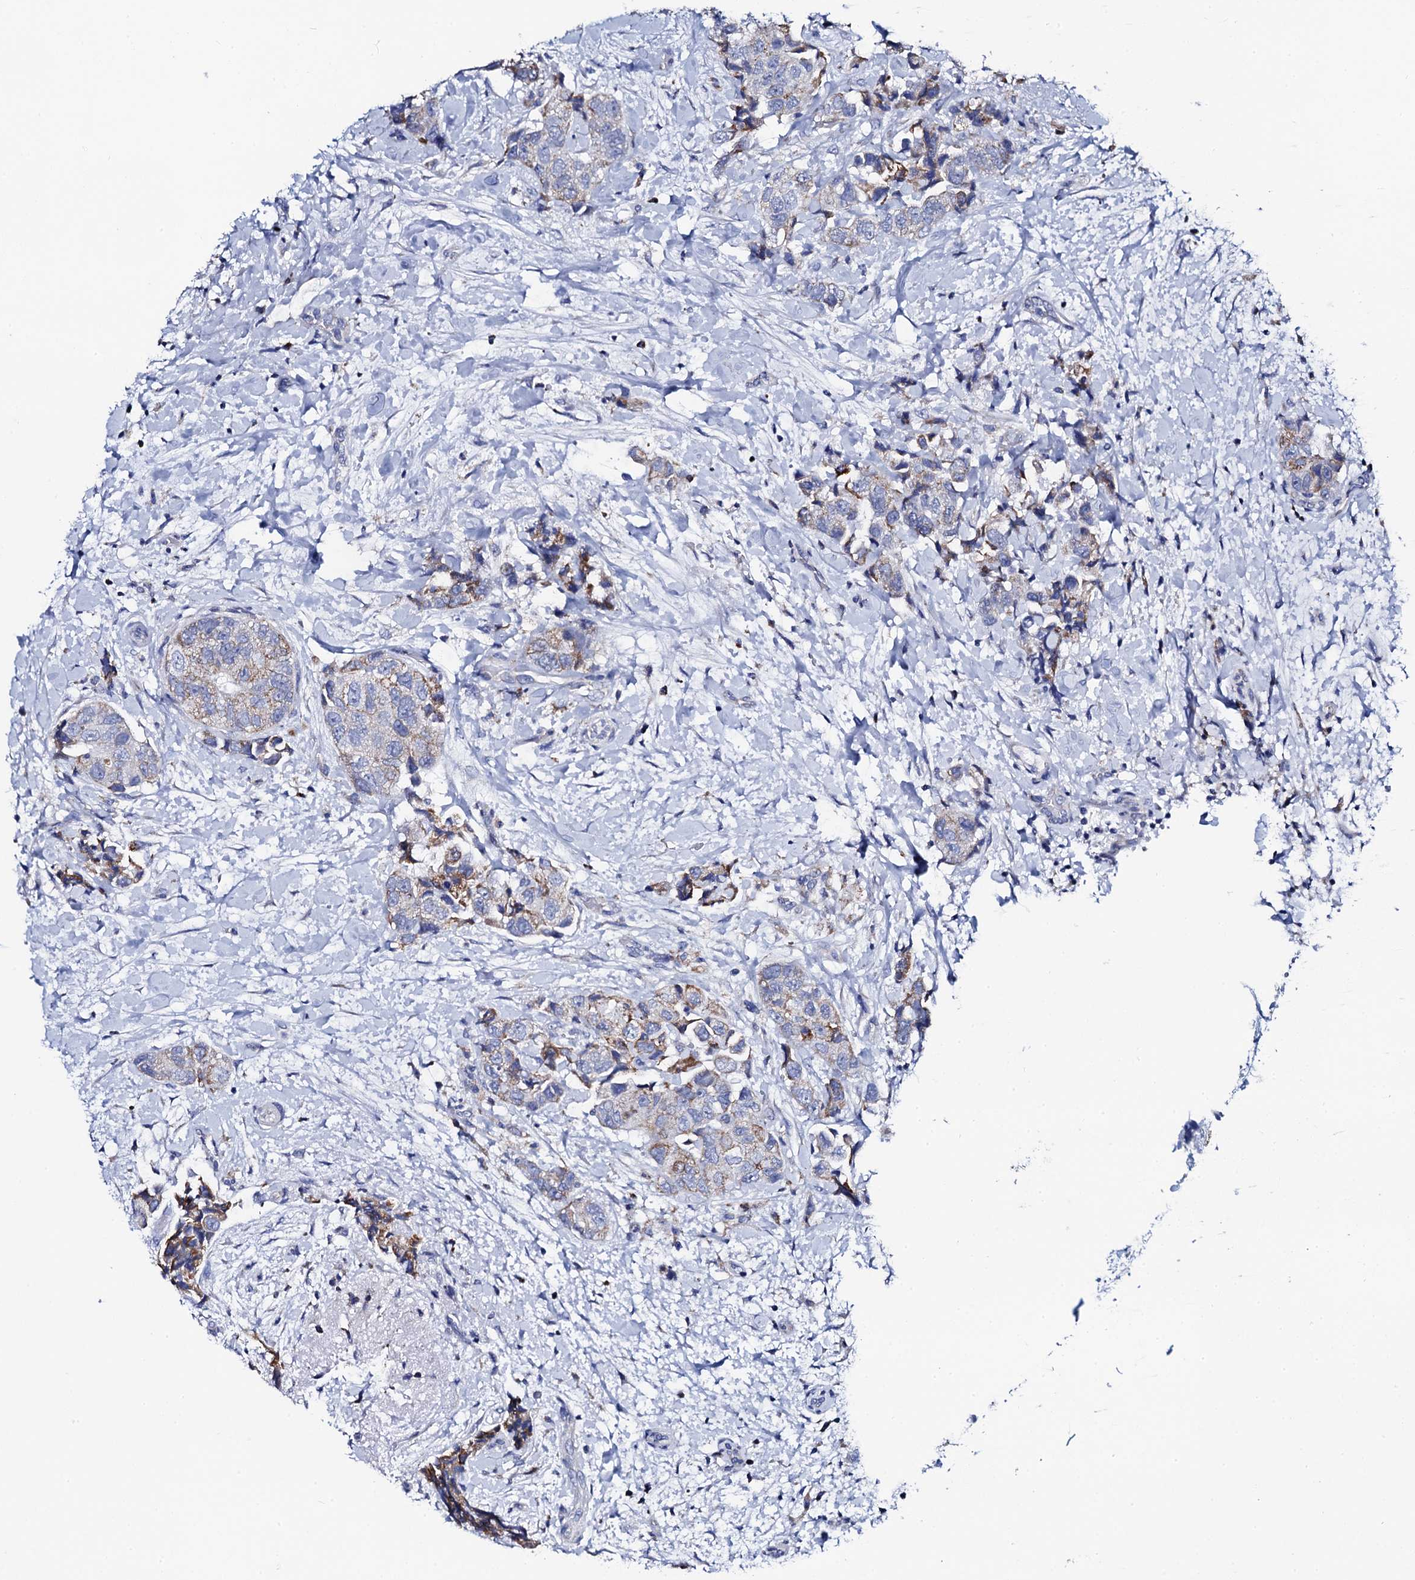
{"staining": {"intensity": "weak", "quantity": "25%-75%", "location": "cytoplasmic/membranous"}, "tissue": "breast cancer", "cell_type": "Tumor cells", "image_type": "cancer", "snomed": [{"axis": "morphology", "description": "Normal tissue, NOS"}, {"axis": "morphology", "description": "Duct carcinoma"}, {"axis": "topography", "description": "Breast"}], "caption": "A high-resolution histopathology image shows IHC staining of breast cancer (invasive ductal carcinoma), which reveals weak cytoplasmic/membranous expression in about 25%-75% of tumor cells.", "gene": "ACADSB", "patient": {"sex": "female", "age": 62}}